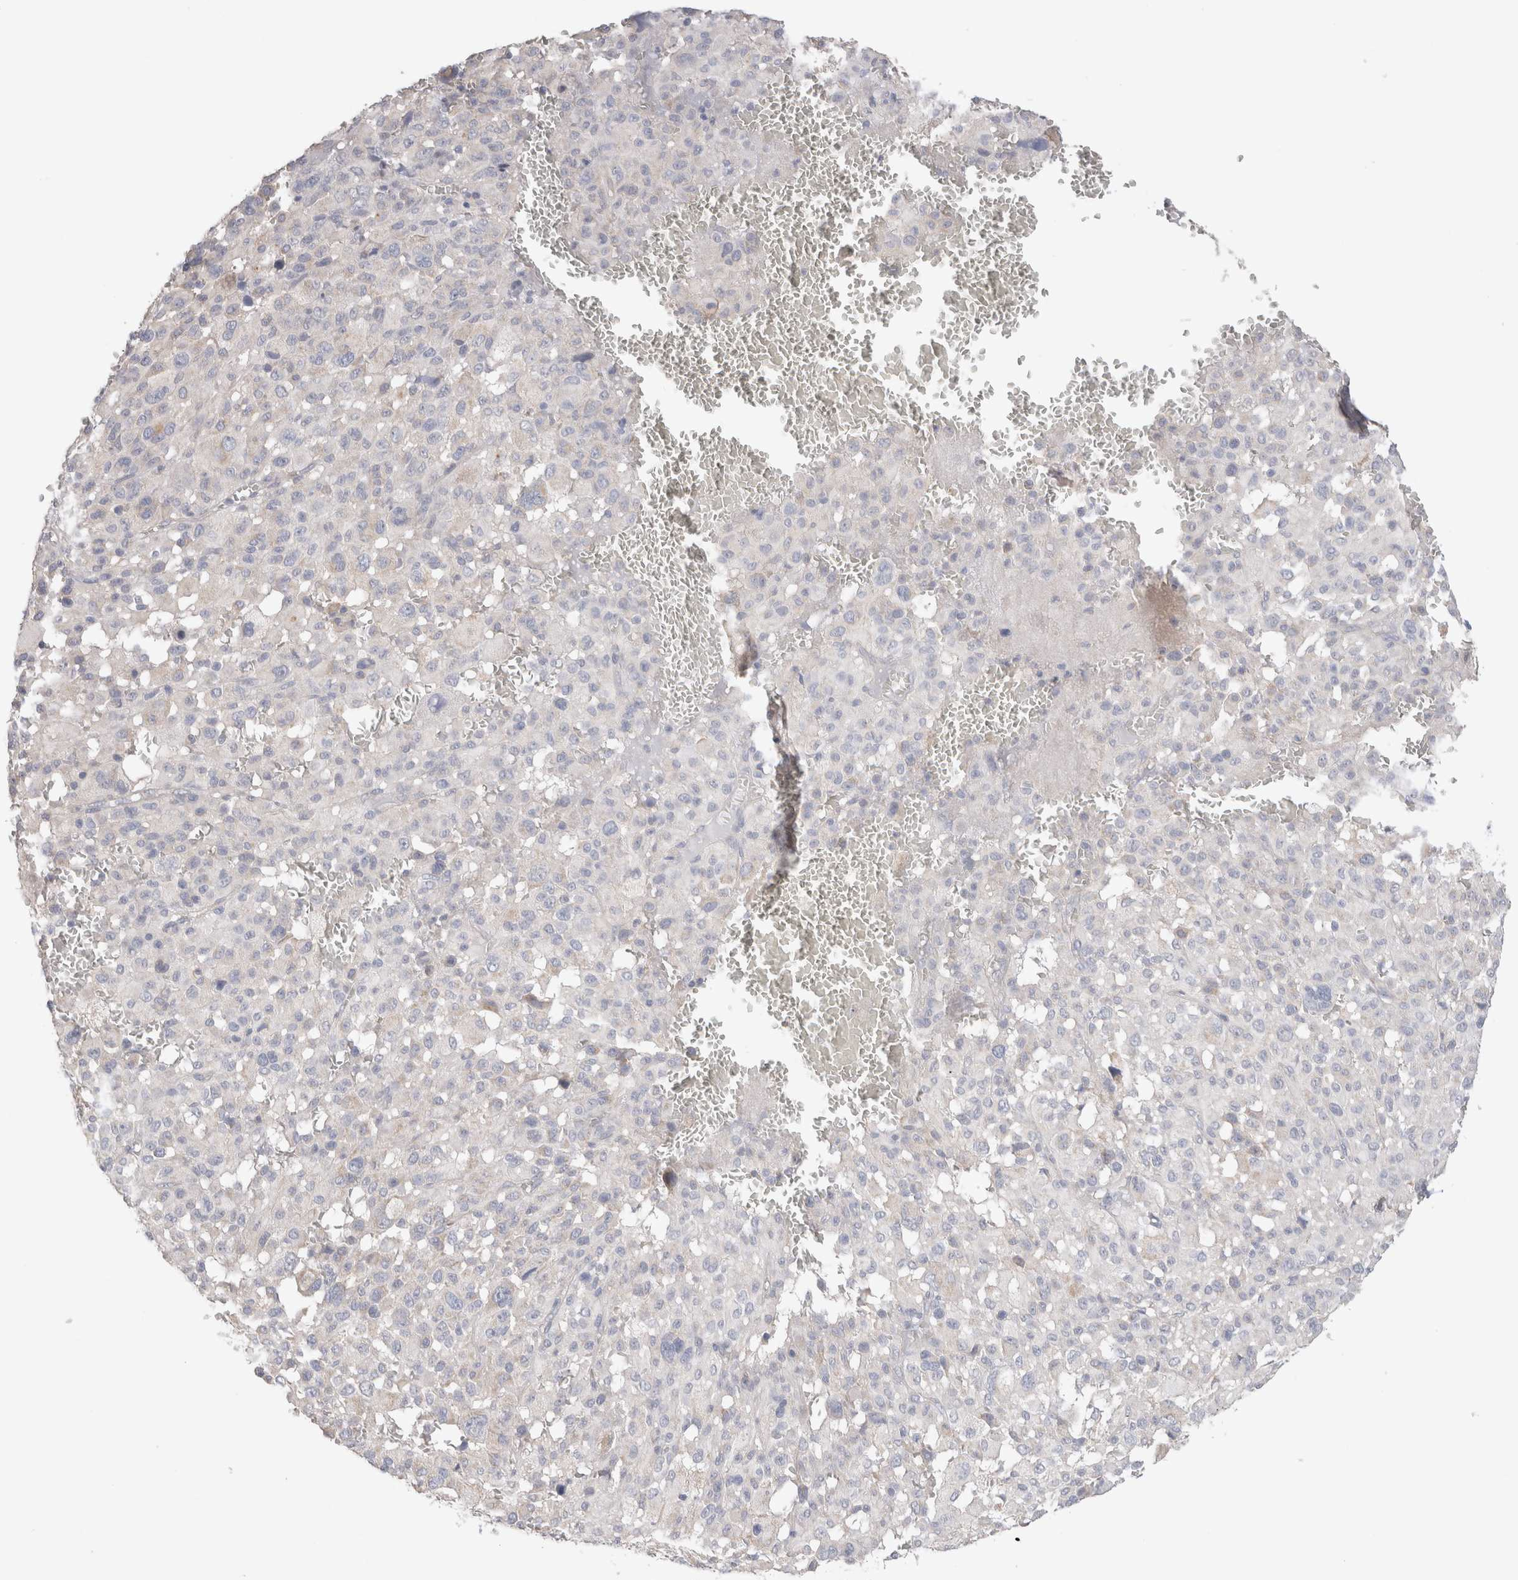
{"staining": {"intensity": "negative", "quantity": "none", "location": "none"}, "tissue": "melanoma", "cell_type": "Tumor cells", "image_type": "cancer", "snomed": [{"axis": "morphology", "description": "Malignant melanoma, Metastatic site"}, {"axis": "topography", "description": "Skin"}], "caption": "Tumor cells show no significant staining in malignant melanoma (metastatic site).", "gene": "DMD", "patient": {"sex": "female", "age": 74}}